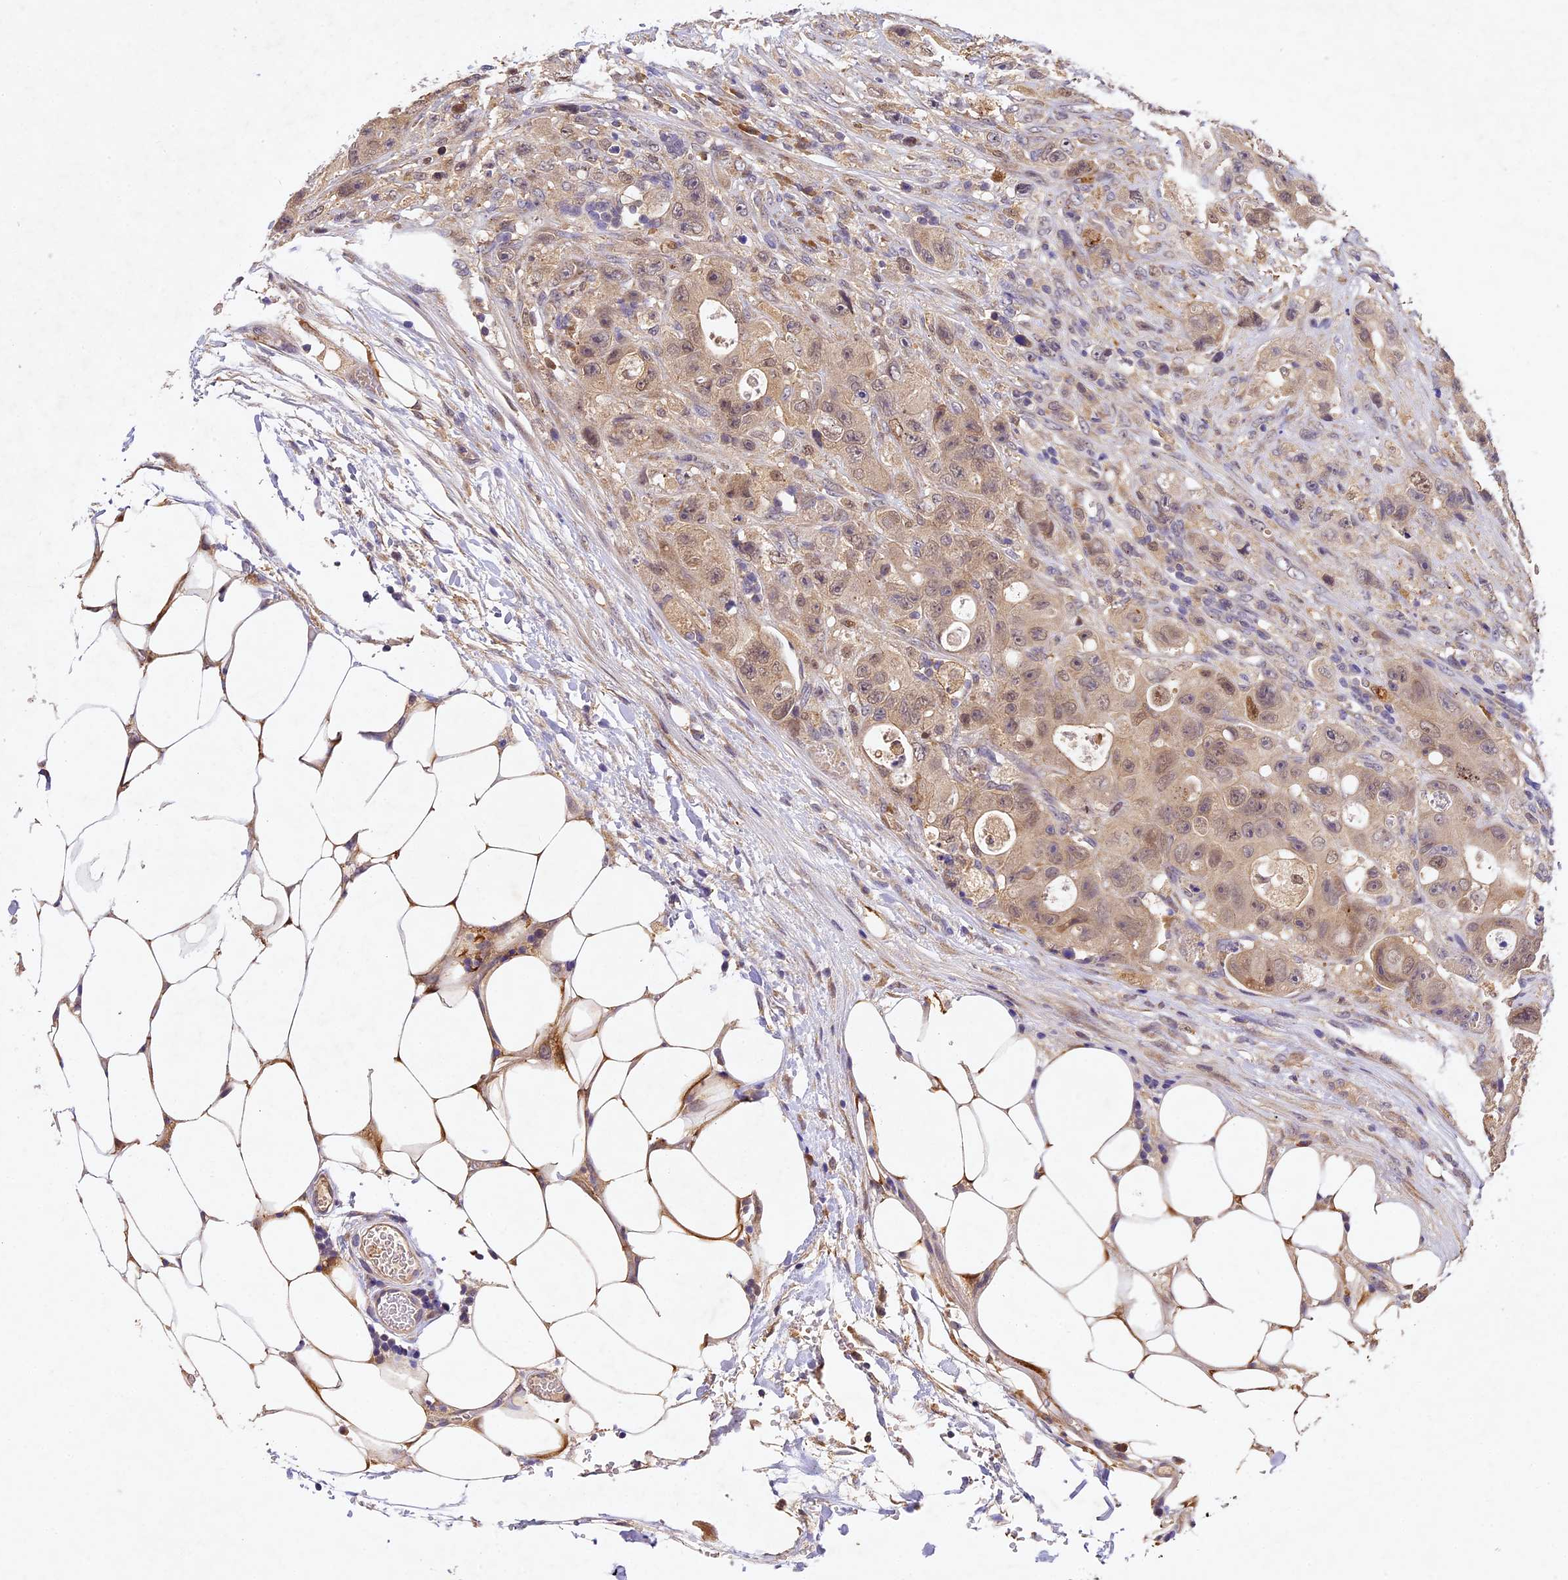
{"staining": {"intensity": "weak", "quantity": "25%-75%", "location": "cytoplasmic/membranous,nuclear"}, "tissue": "colorectal cancer", "cell_type": "Tumor cells", "image_type": "cancer", "snomed": [{"axis": "morphology", "description": "Adenocarcinoma, NOS"}, {"axis": "topography", "description": "Colon"}], "caption": "A histopathology image of human colorectal cancer stained for a protein shows weak cytoplasmic/membranous and nuclear brown staining in tumor cells. (Stains: DAB in brown, nuclei in blue, Microscopy: brightfield microscopy at high magnification).", "gene": "TMEM39B", "patient": {"sex": "female", "age": 46}}